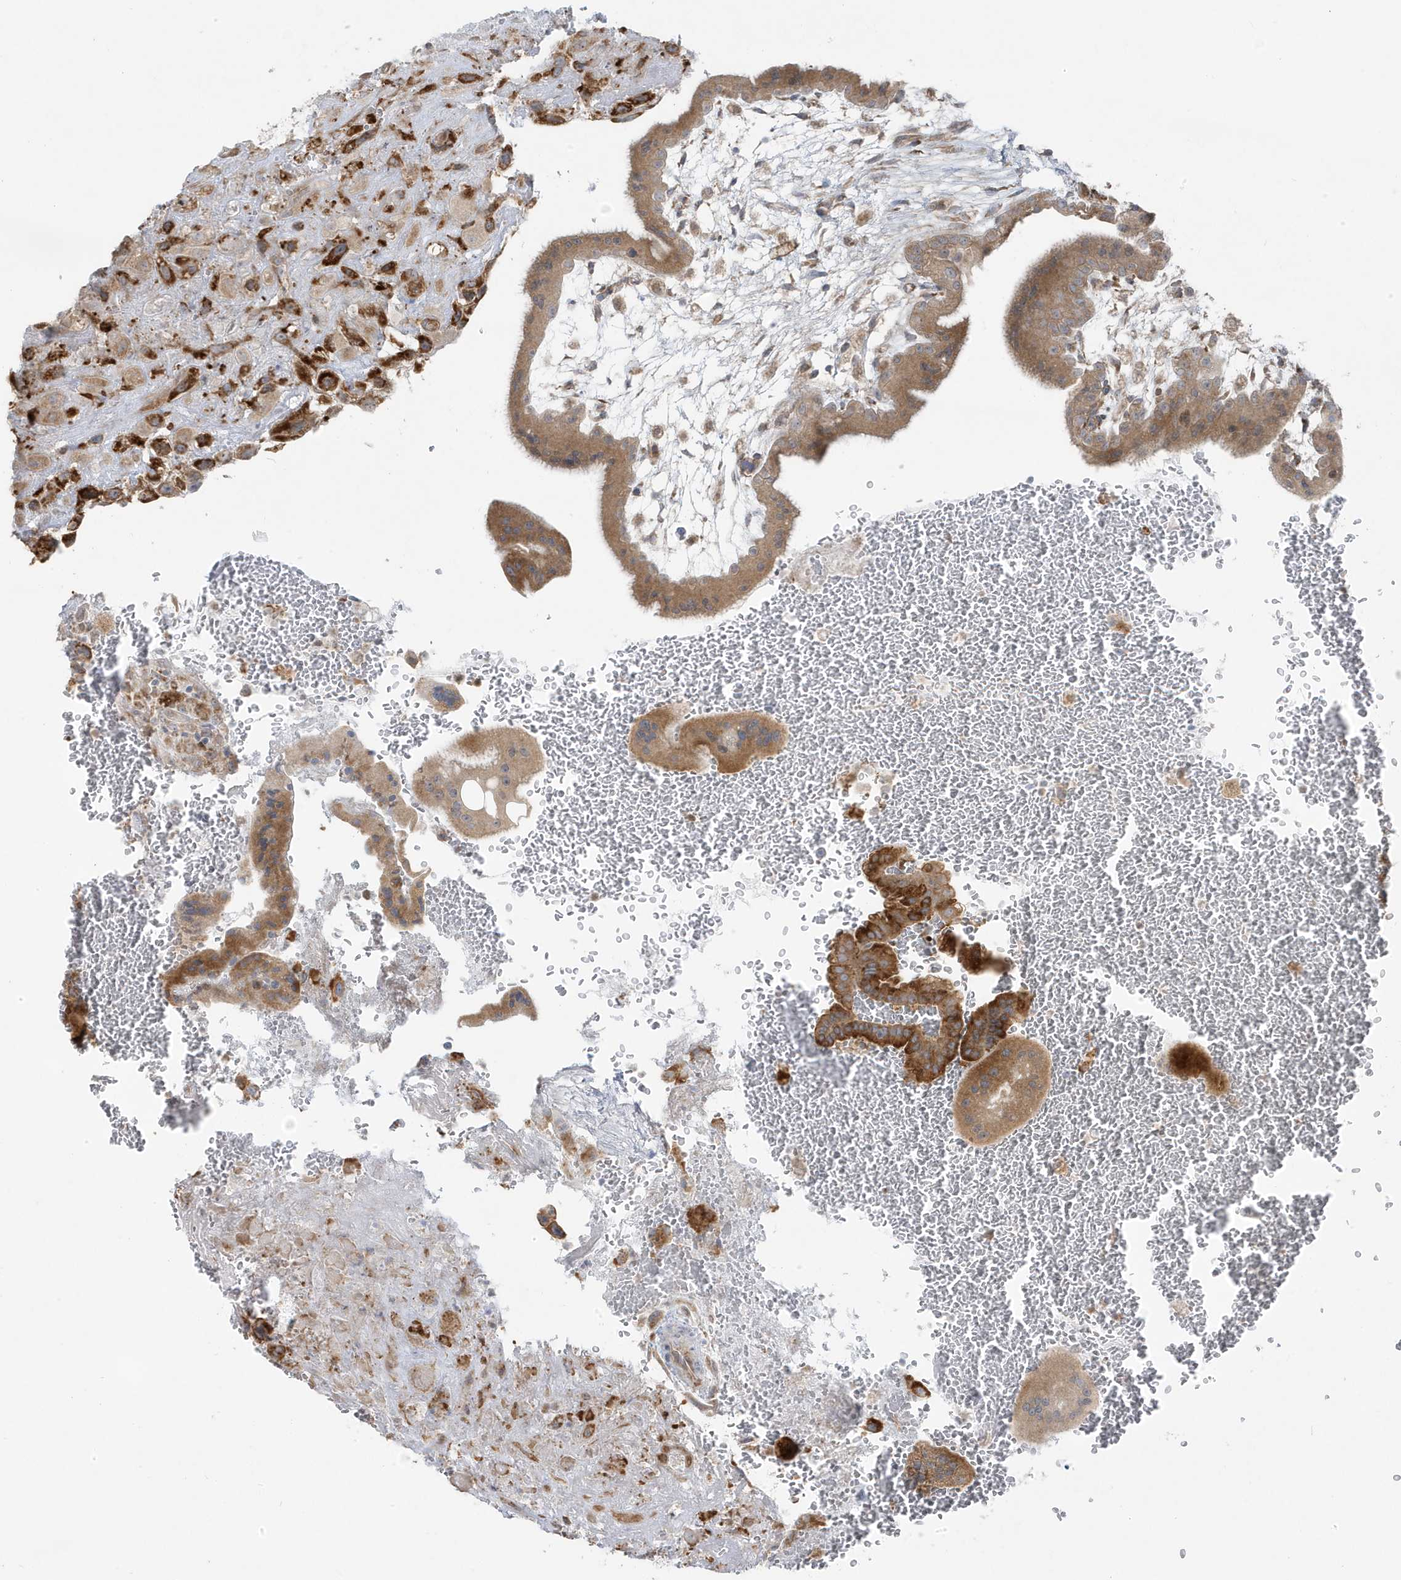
{"staining": {"intensity": "strong", "quantity": "25%-75%", "location": "cytoplasmic/membranous"}, "tissue": "placenta", "cell_type": "Decidual cells", "image_type": "normal", "snomed": [{"axis": "morphology", "description": "Normal tissue, NOS"}, {"axis": "topography", "description": "Placenta"}], "caption": "Immunohistochemistry (DAB) staining of normal placenta demonstrates strong cytoplasmic/membranous protein expression in about 25%-75% of decidual cells.", "gene": "ZNF654", "patient": {"sex": "female", "age": 35}}